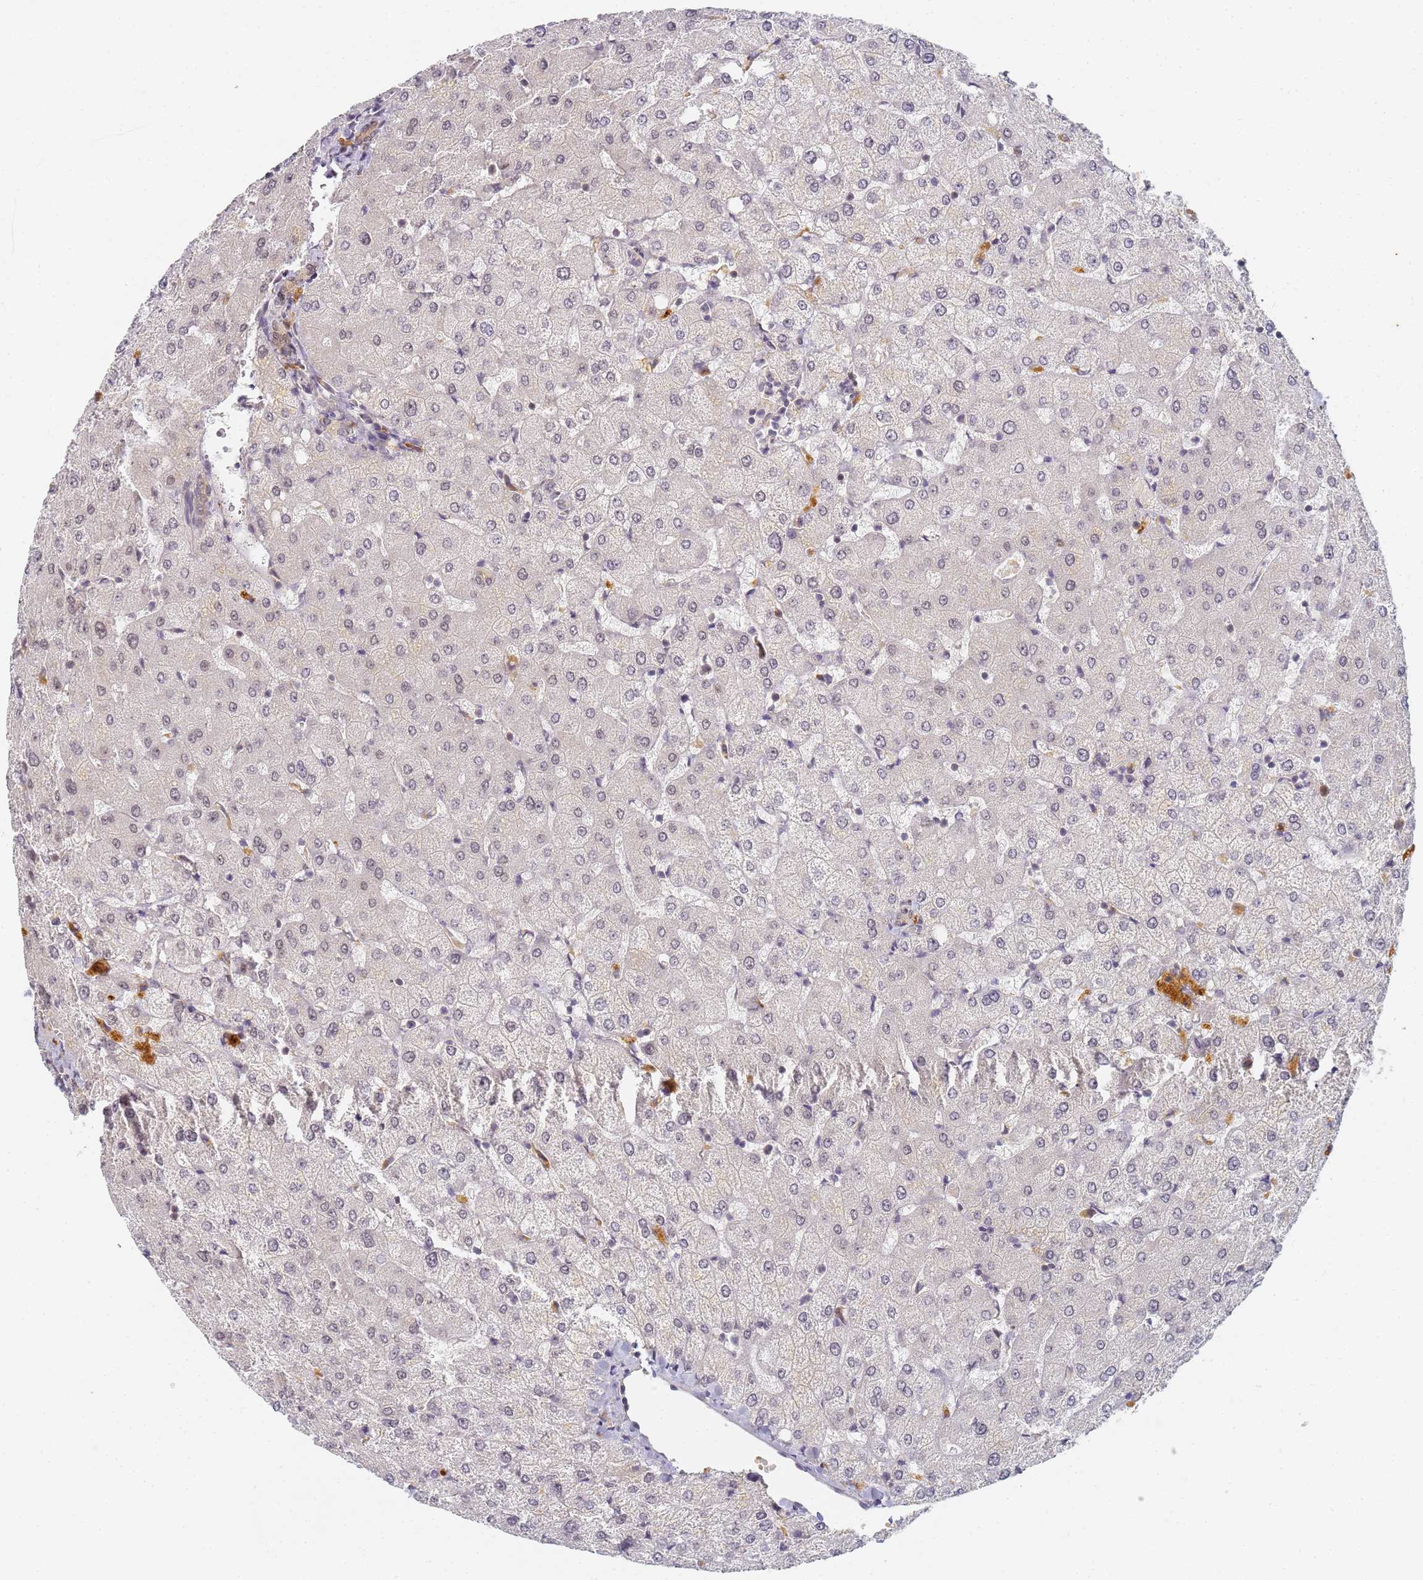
{"staining": {"intensity": "weak", "quantity": "25%-75%", "location": "cytoplasmic/membranous"}, "tissue": "liver", "cell_type": "Cholangiocytes", "image_type": "normal", "snomed": [{"axis": "morphology", "description": "Normal tissue, NOS"}, {"axis": "topography", "description": "Liver"}], "caption": "Protein staining of unremarkable liver reveals weak cytoplasmic/membranous positivity in about 25%-75% of cholangiocytes. (IHC, brightfield microscopy, high magnification).", "gene": "HMCES", "patient": {"sex": "female", "age": 54}}